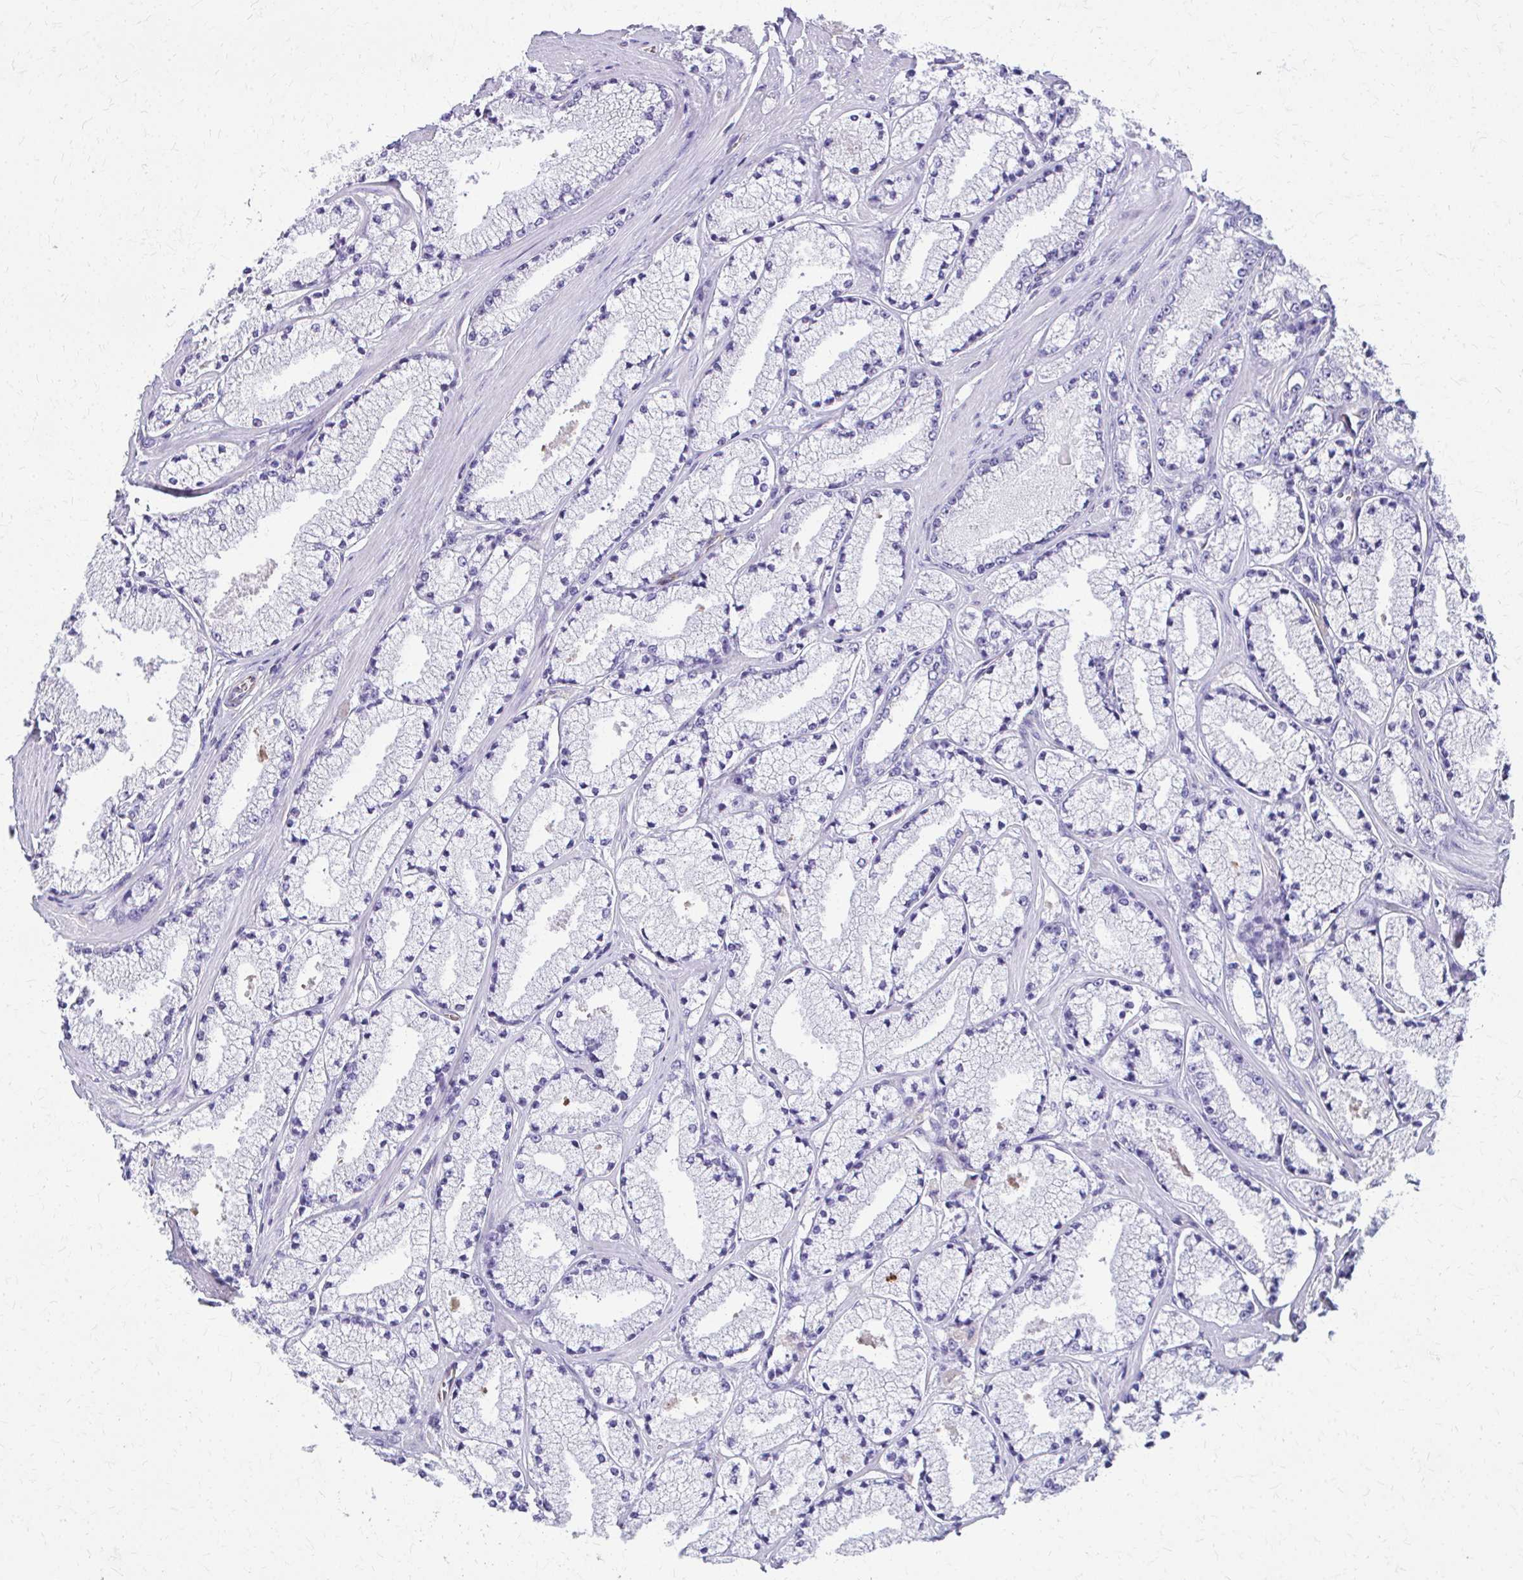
{"staining": {"intensity": "negative", "quantity": "none", "location": "none"}, "tissue": "prostate cancer", "cell_type": "Tumor cells", "image_type": "cancer", "snomed": [{"axis": "morphology", "description": "Adenocarcinoma, High grade"}, {"axis": "topography", "description": "Prostate"}], "caption": "An immunohistochemistry (IHC) photomicrograph of prostate adenocarcinoma (high-grade) is shown. There is no staining in tumor cells of prostate adenocarcinoma (high-grade). Brightfield microscopy of immunohistochemistry stained with DAB (brown) and hematoxylin (blue), captured at high magnification.", "gene": "TRIM6", "patient": {"sex": "male", "age": 63}}